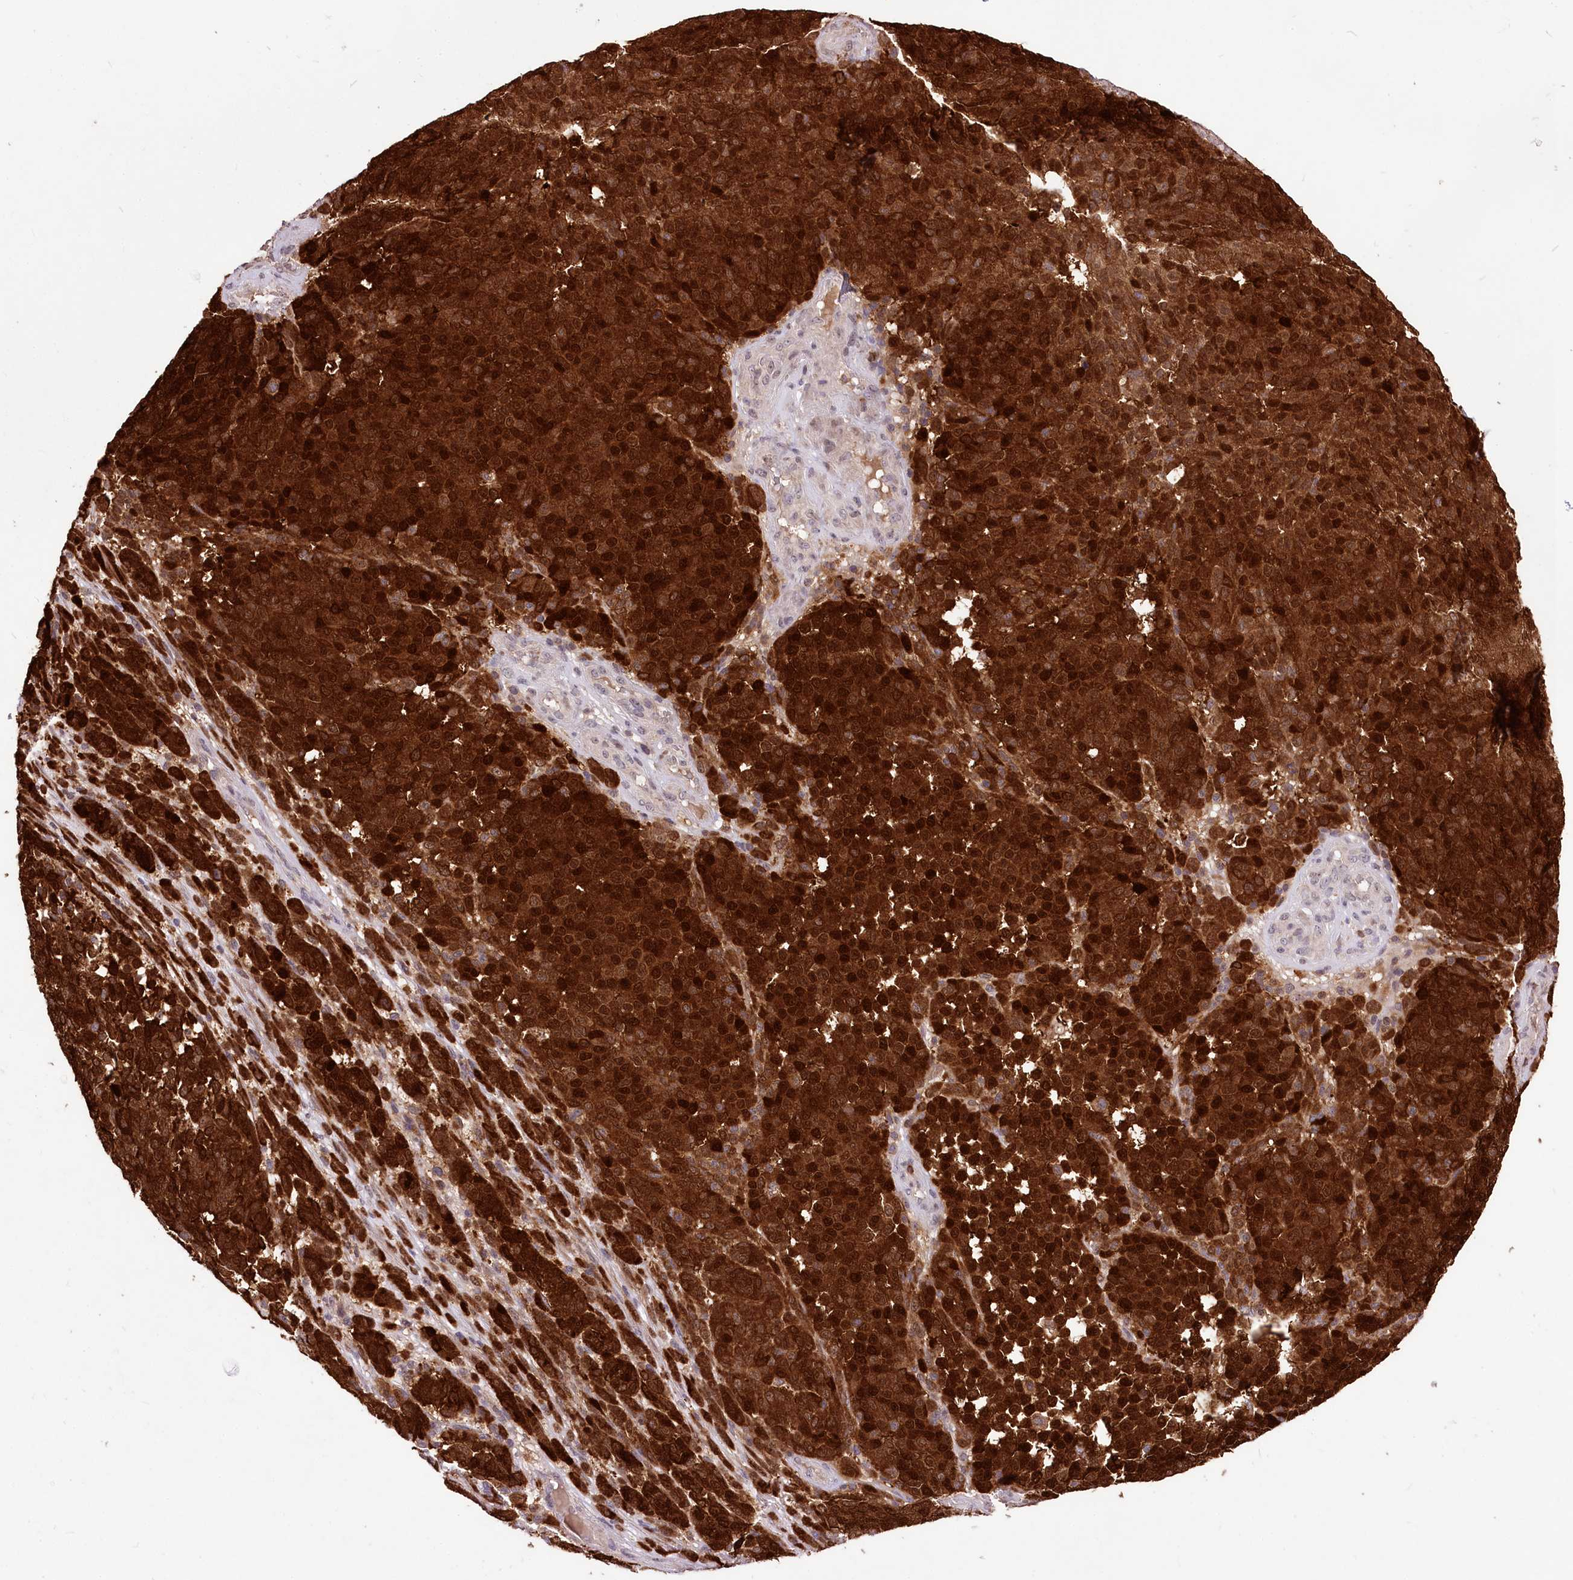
{"staining": {"intensity": "strong", "quantity": ">75%", "location": "cytoplasmic/membranous,nuclear"}, "tissue": "melanoma", "cell_type": "Tumor cells", "image_type": "cancer", "snomed": [{"axis": "morphology", "description": "Malignant melanoma, NOS"}, {"axis": "topography", "description": "Skin"}], "caption": "Immunohistochemical staining of human malignant melanoma displays high levels of strong cytoplasmic/membranous and nuclear expression in approximately >75% of tumor cells.", "gene": "SERGEF", "patient": {"sex": "male", "age": 49}}